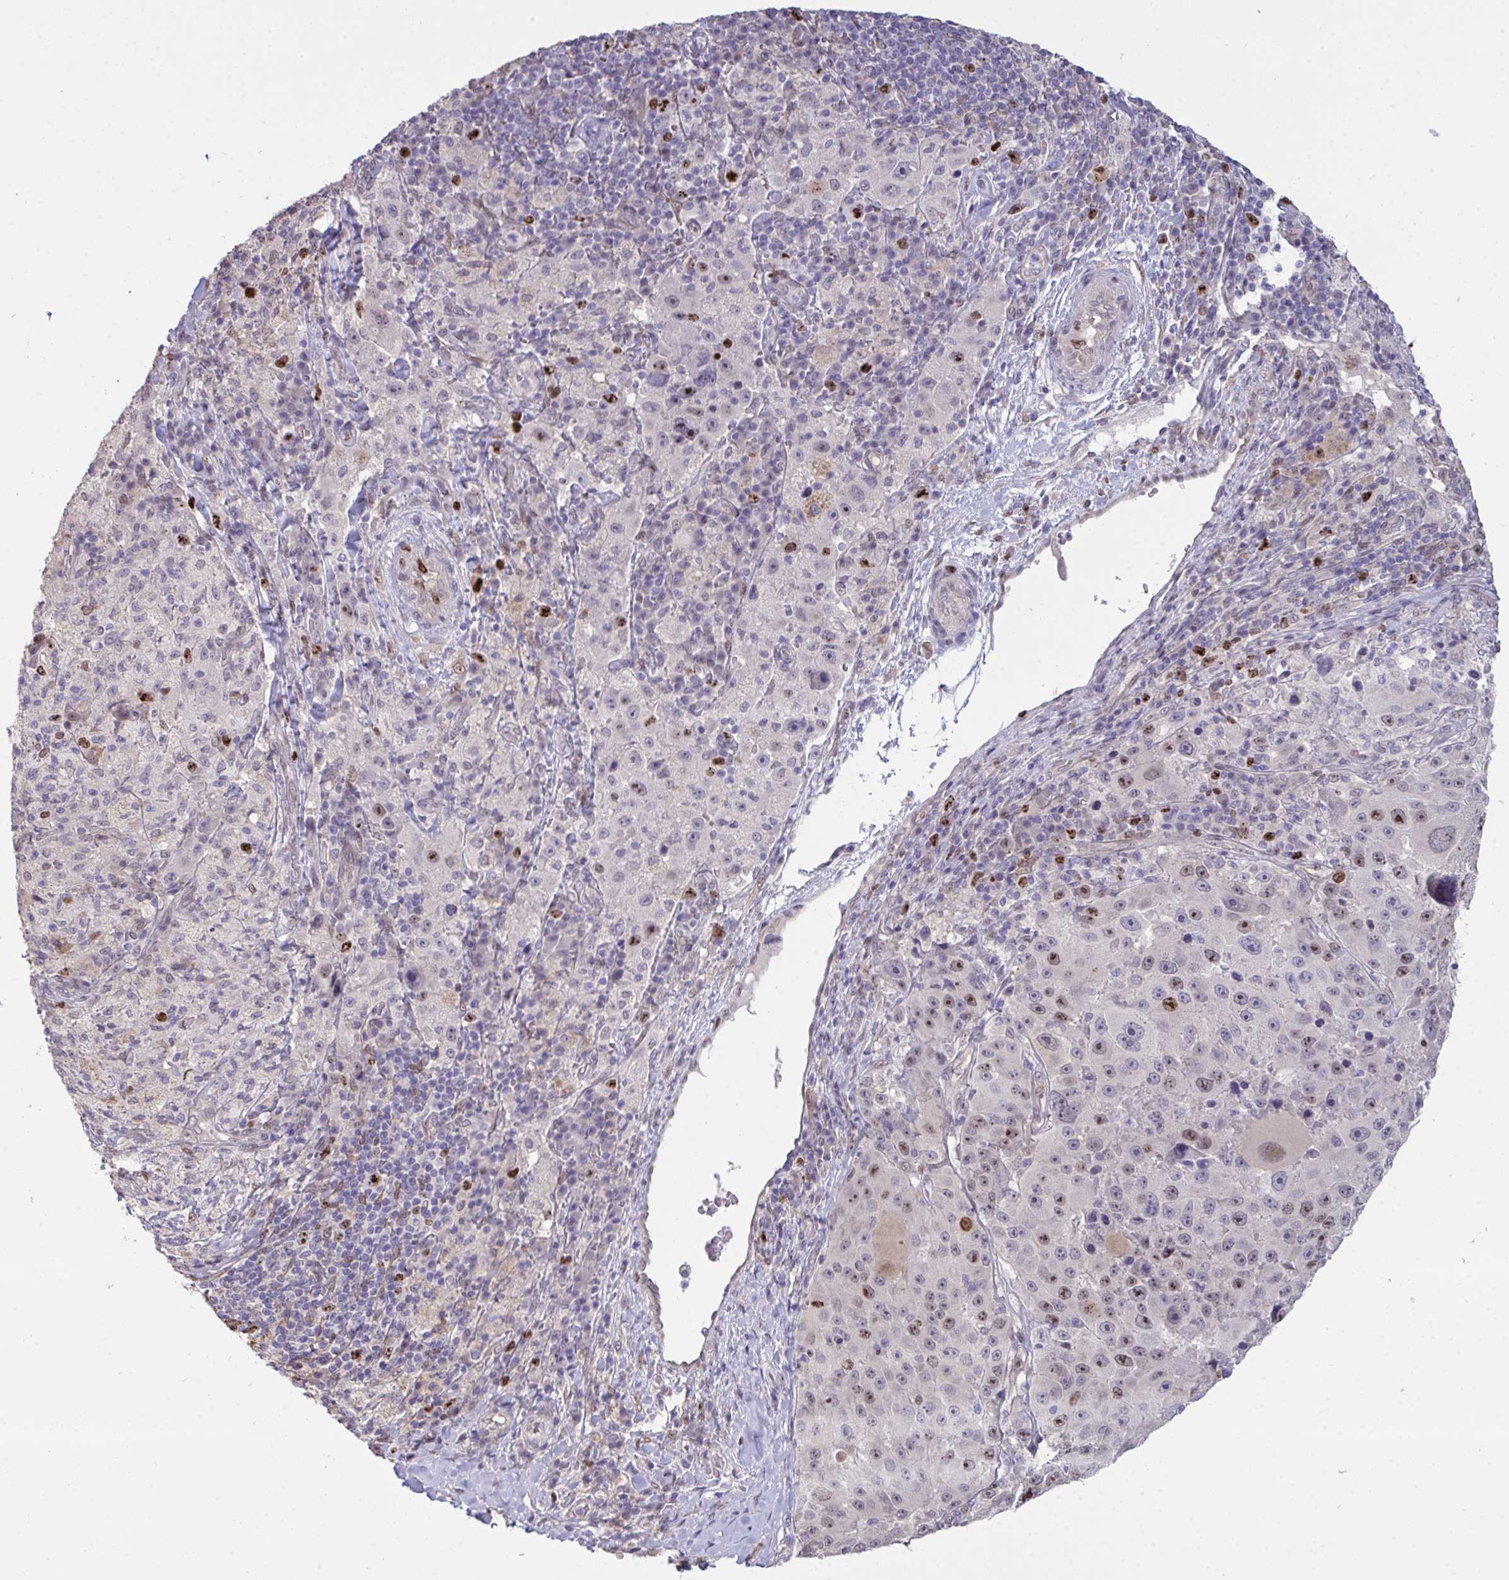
{"staining": {"intensity": "moderate", "quantity": "25%-75%", "location": "nuclear"}, "tissue": "melanoma", "cell_type": "Tumor cells", "image_type": "cancer", "snomed": [{"axis": "morphology", "description": "Malignant melanoma, Metastatic site"}, {"axis": "topography", "description": "Lymph node"}], "caption": "This micrograph demonstrates immunohistochemistry staining of malignant melanoma (metastatic site), with medium moderate nuclear staining in approximately 25%-75% of tumor cells.", "gene": "SETD7", "patient": {"sex": "male", "age": 62}}